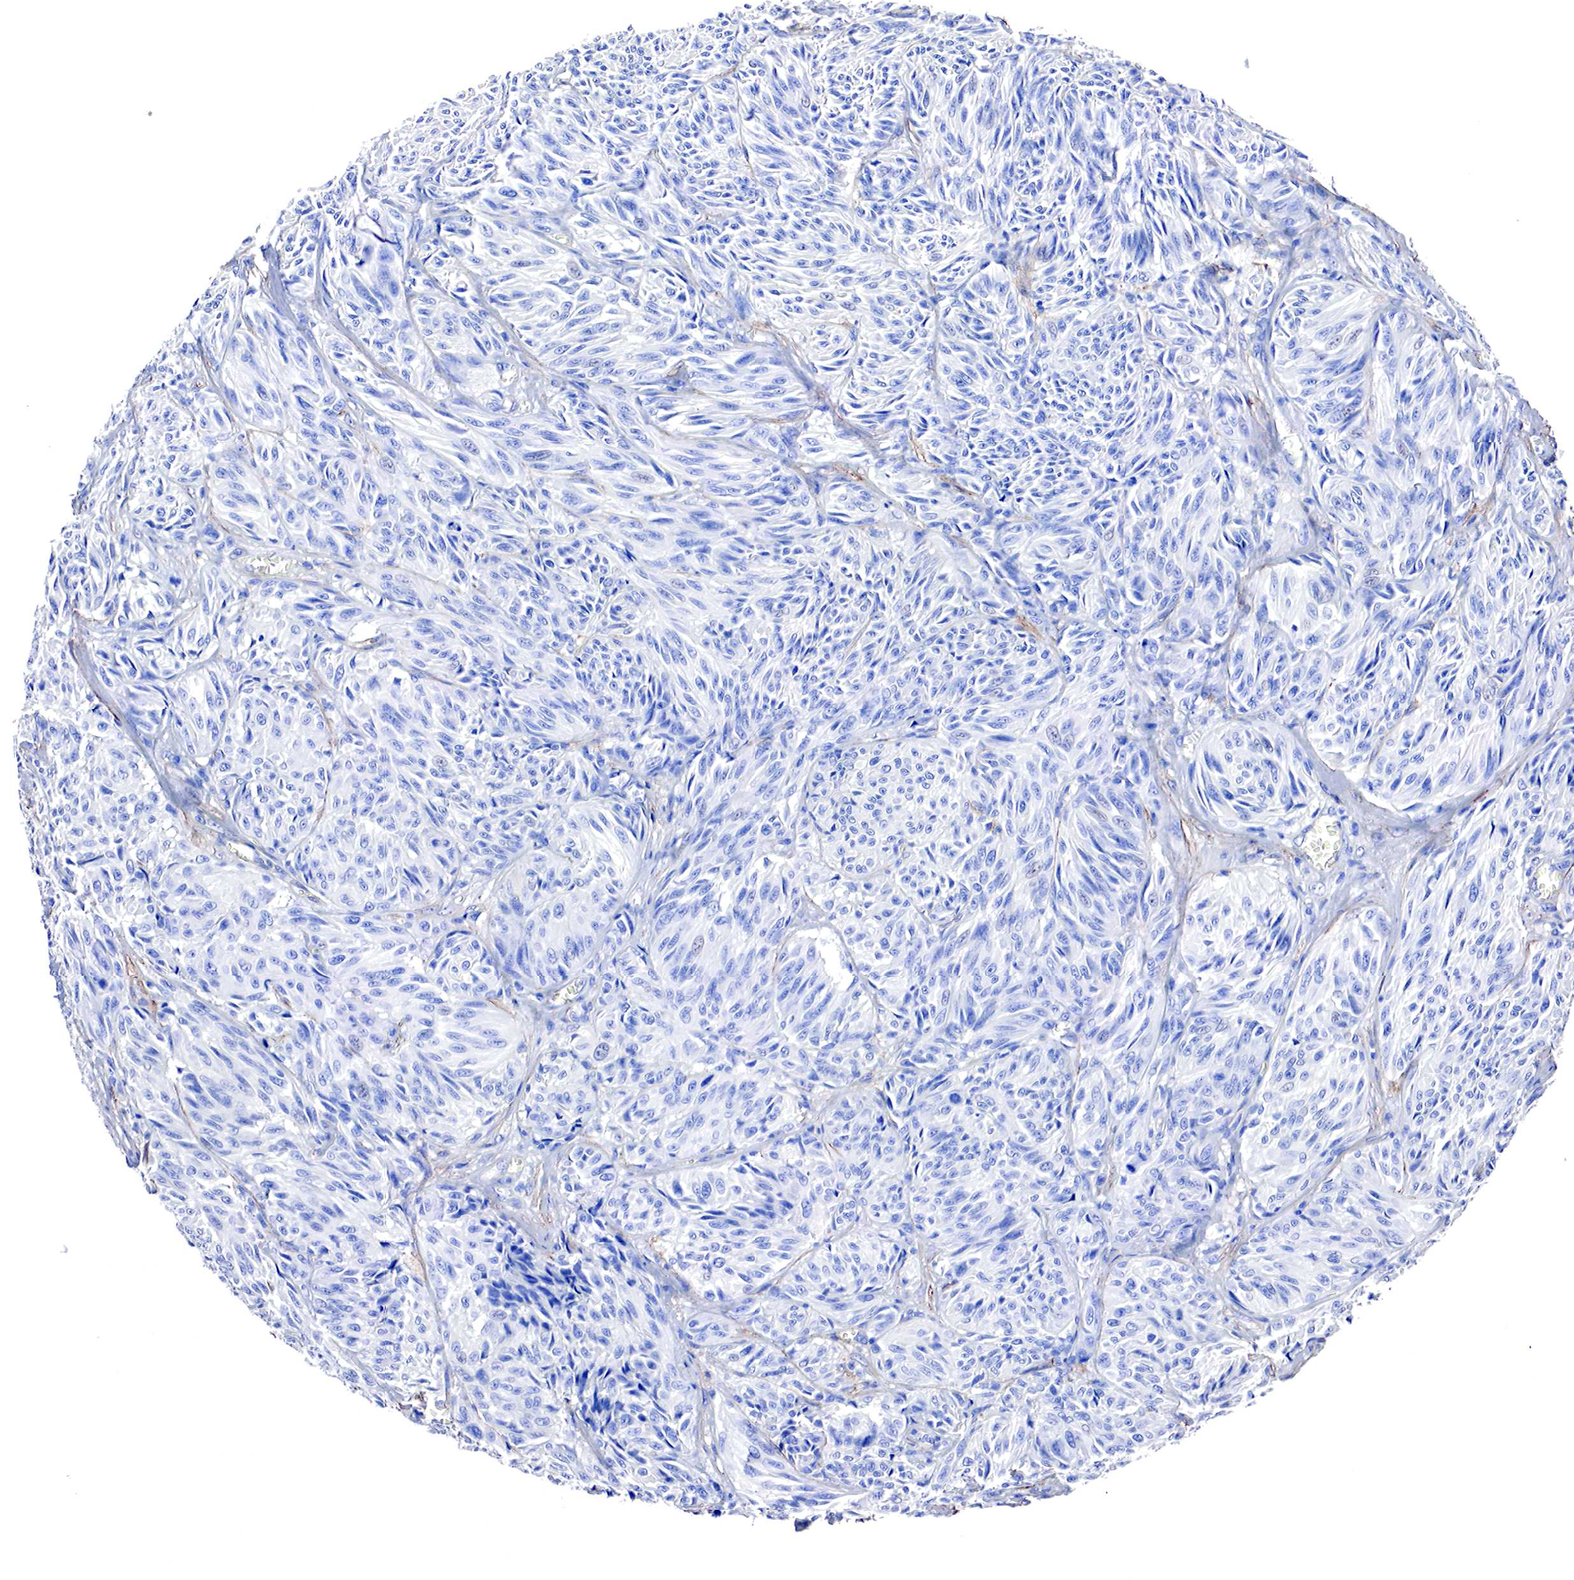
{"staining": {"intensity": "negative", "quantity": "none", "location": "none"}, "tissue": "melanoma", "cell_type": "Tumor cells", "image_type": "cancer", "snomed": [{"axis": "morphology", "description": "Malignant melanoma, NOS"}, {"axis": "topography", "description": "Skin"}], "caption": "This is an immunohistochemistry image of melanoma. There is no expression in tumor cells.", "gene": "TPM1", "patient": {"sex": "male", "age": 54}}